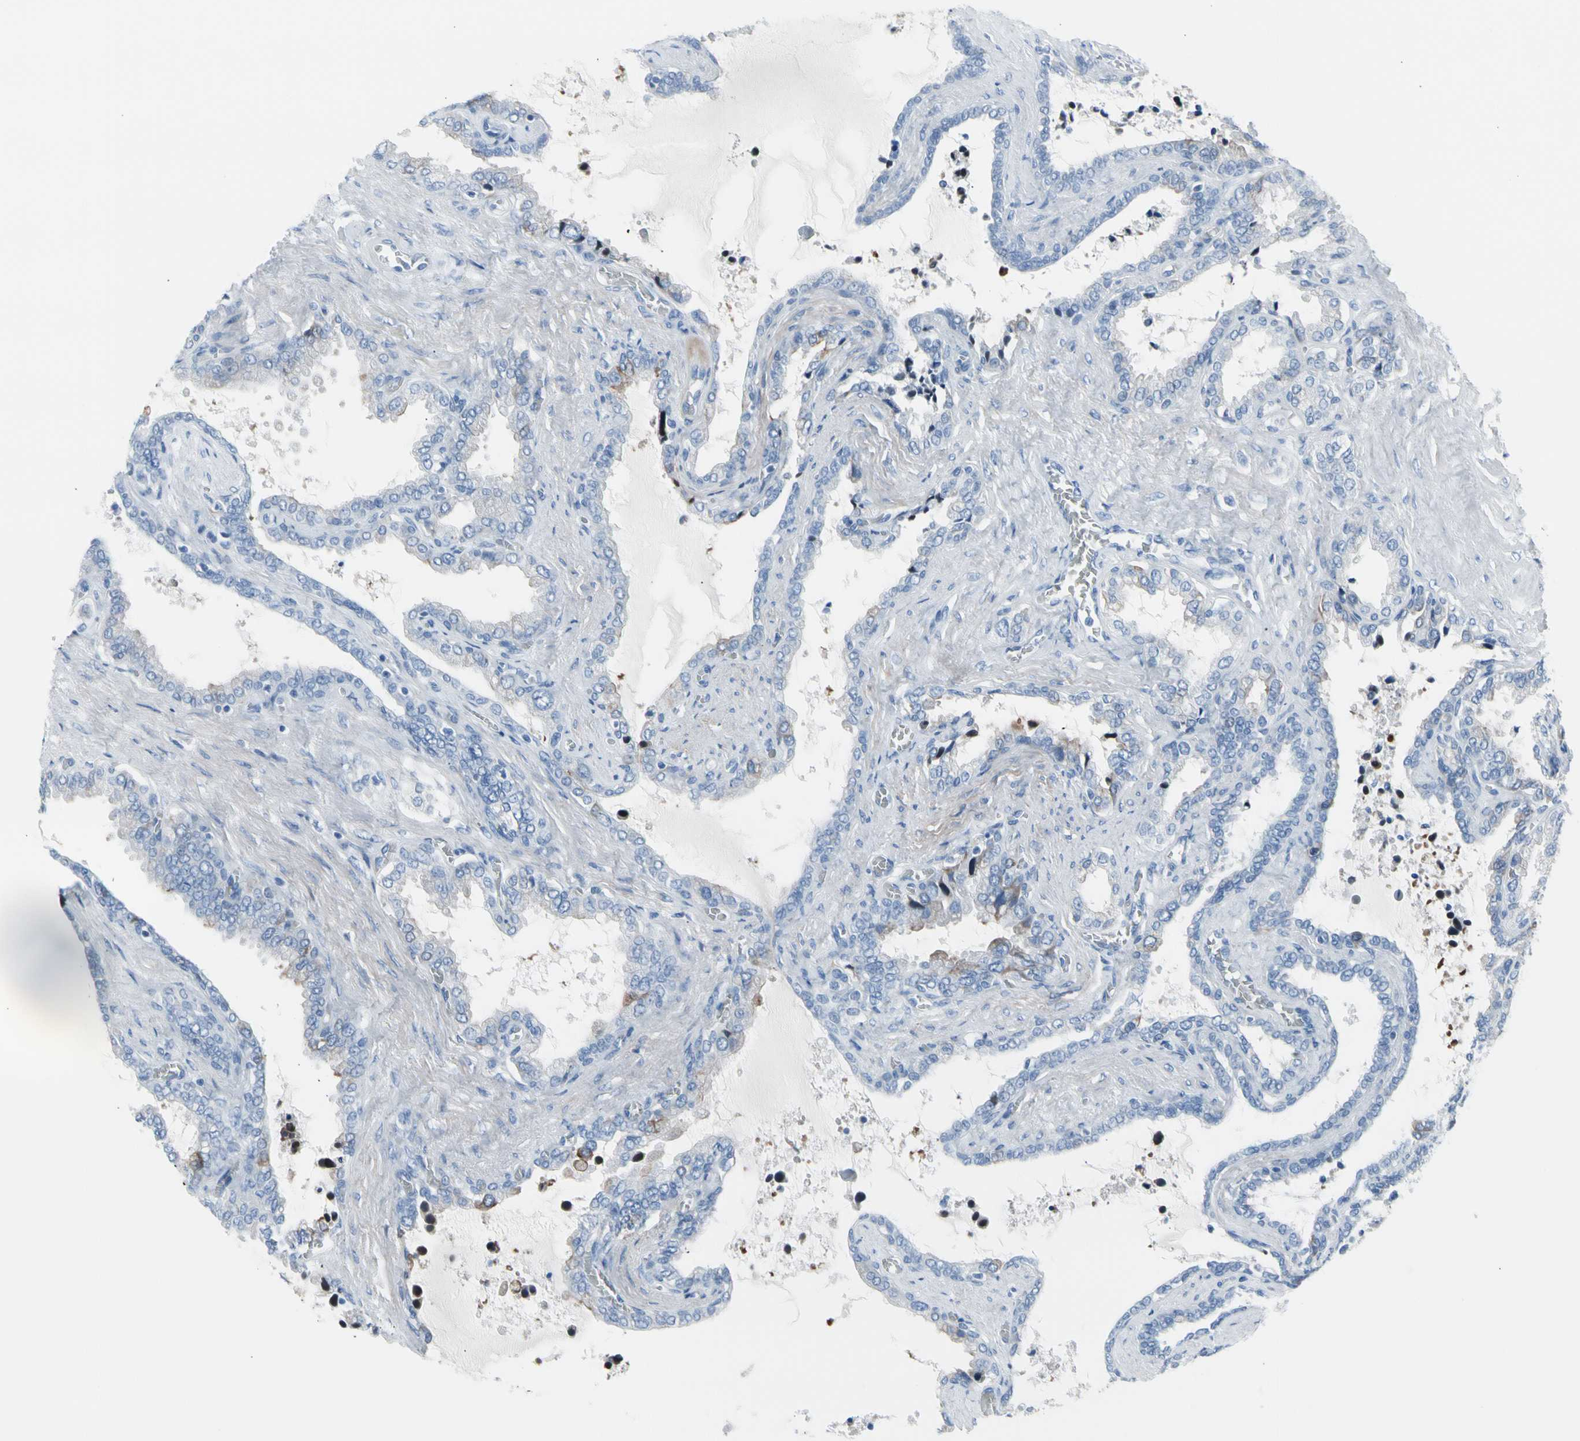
{"staining": {"intensity": "weak", "quantity": "25%-75%", "location": "cytoplasmic/membranous"}, "tissue": "seminal vesicle", "cell_type": "Glandular cells", "image_type": "normal", "snomed": [{"axis": "morphology", "description": "Normal tissue, NOS"}, {"axis": "topography", "description": "Seminal veicle"}], "caption": "Human seminal vesicle stained for a protein (brown) displays weak cytoplasmic/membranous positive positivity in about 25%-75% of glandular cells.", "gene": "TPO", "patient": {"sex": "male", "age": 46}}